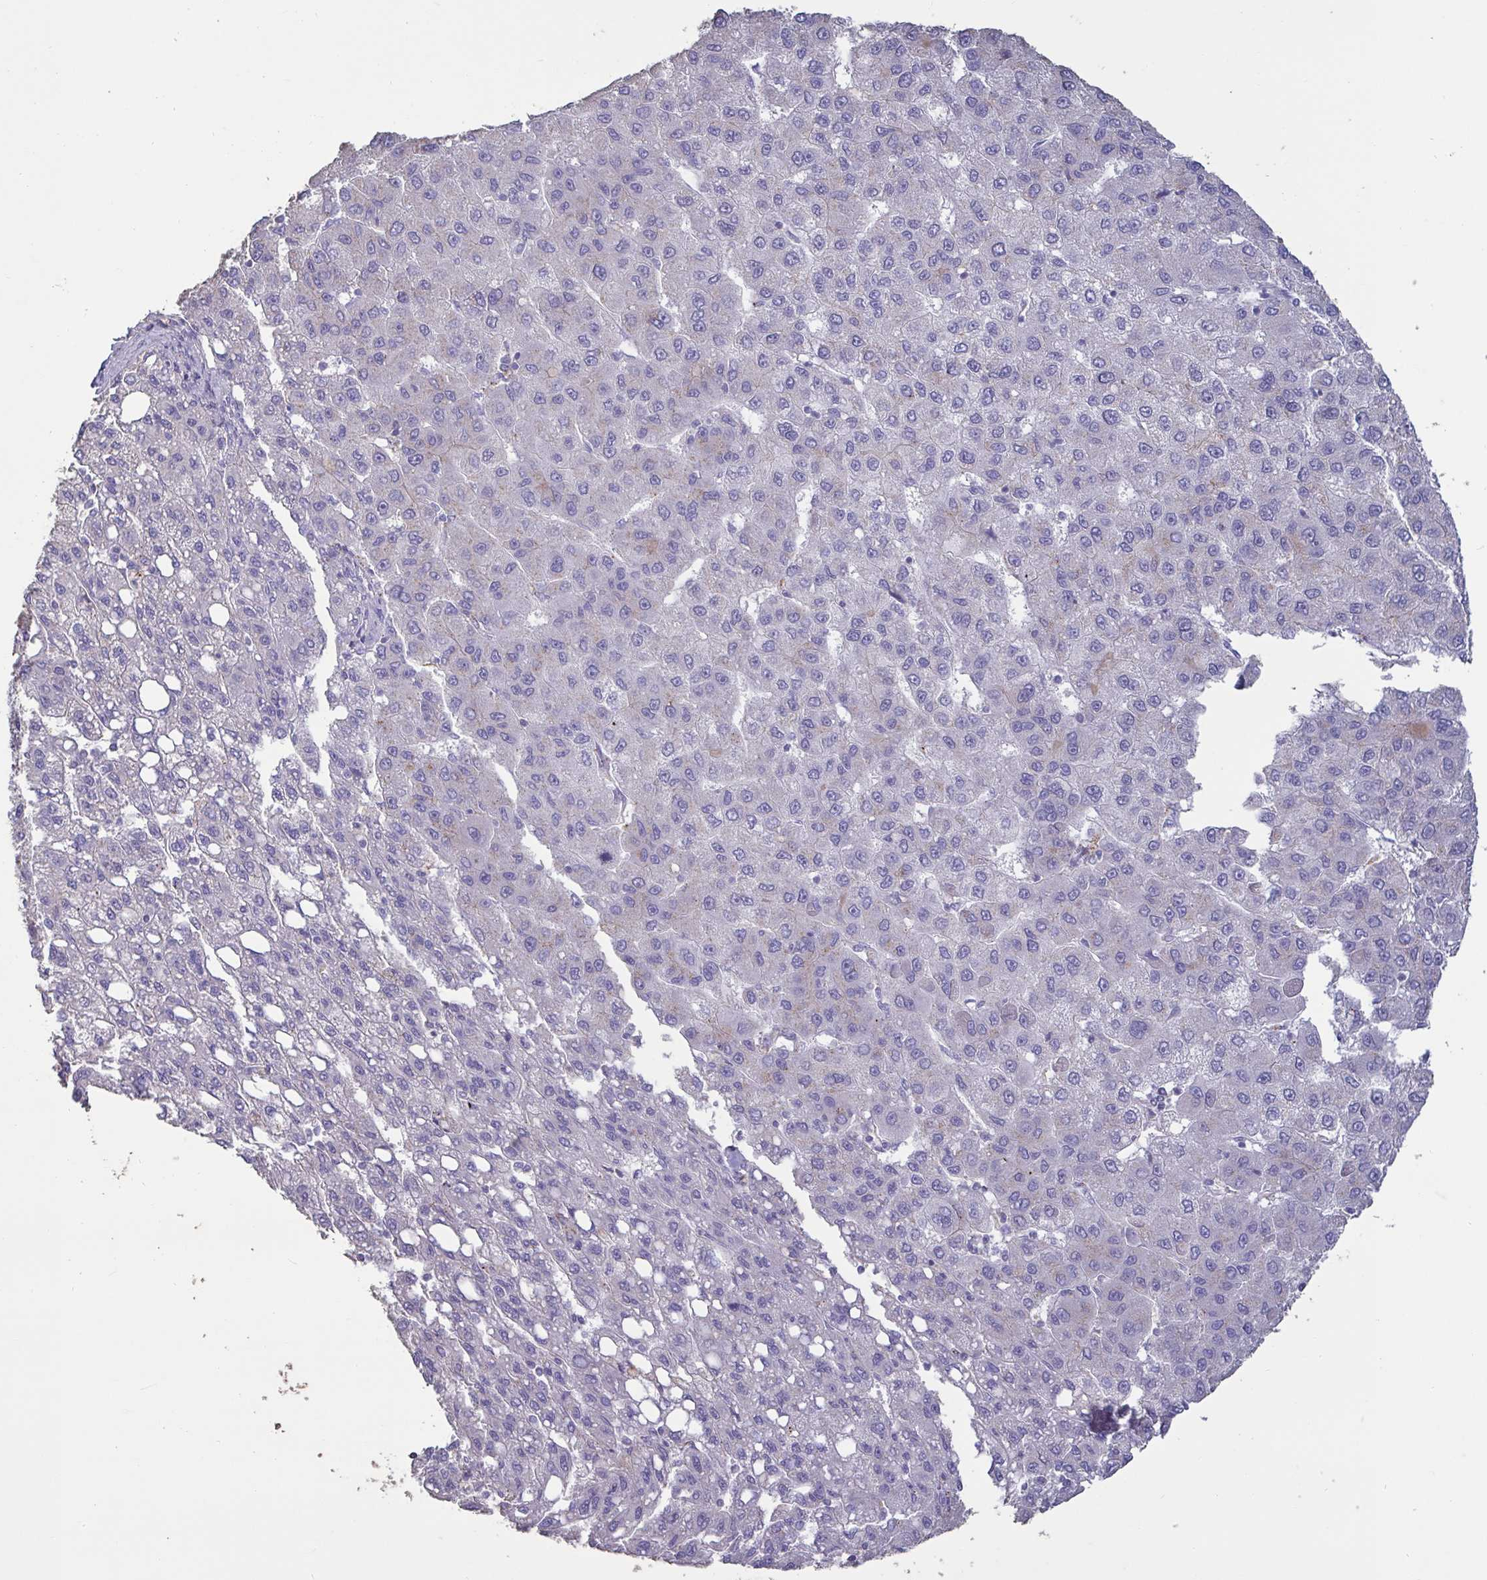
{"staining": {"intensity": "negative", "quantity": "none", "location": "none"}, "tissue": "liver cancer", "cell_type": "Tumor cells", "image_type": "cancer", "snomed": [{"axis": "morphology", "description": "Carcinoma, Hepatocellular, NOS"}, {"axis": "topography", "description": "Liver"}], "caption": "Tumor cells are negative for protein expression in human liver cancer (hepatocellular carcinoma). (Brightfield microscopy of DAB (3,3'-diaminobenzidine) IHC at high magnification).", "gene": "CHMP5", "patient": {"sex": "female", "age": 82}}